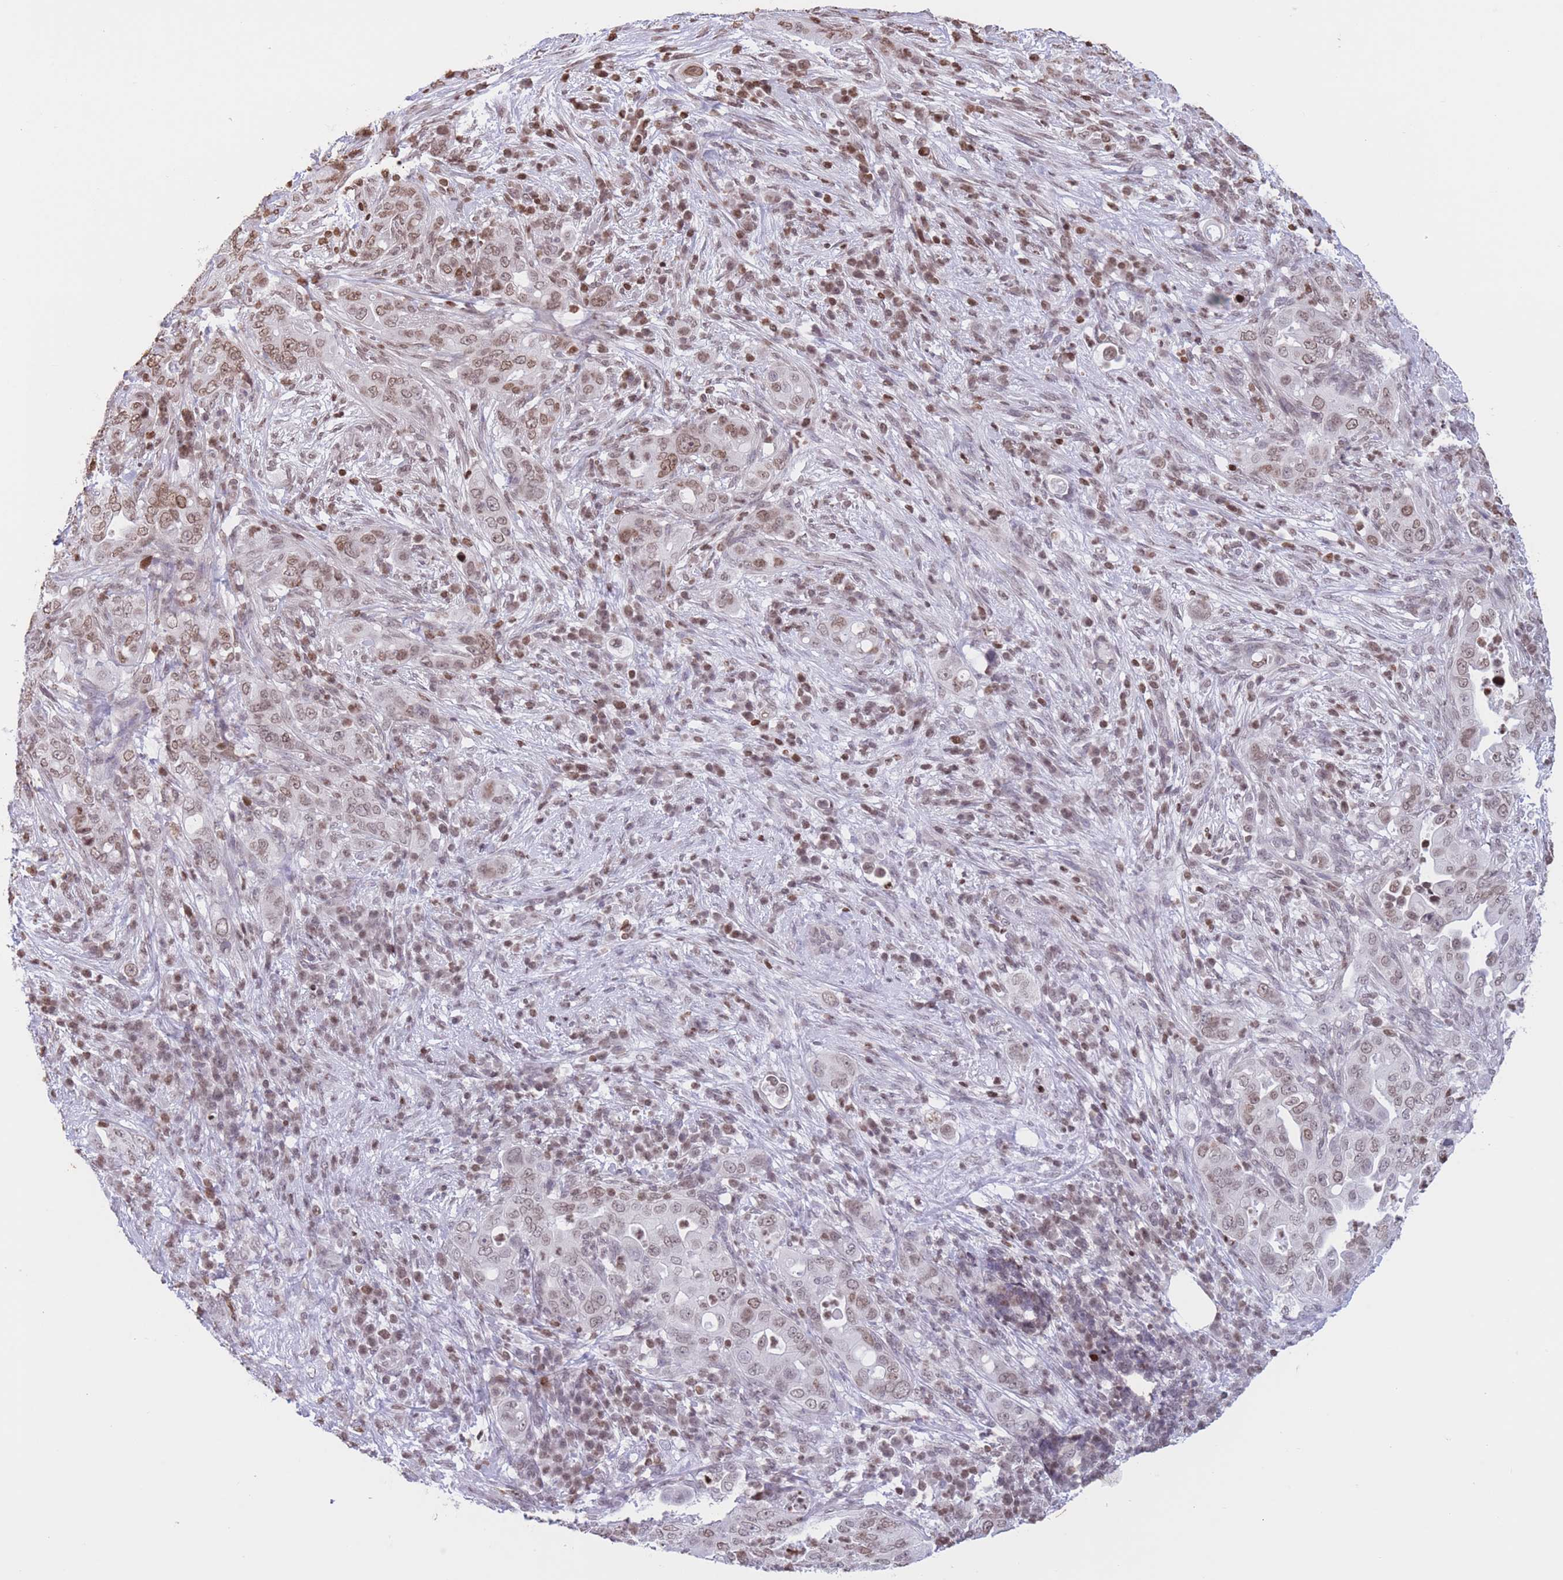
{"staining": {"intensity": "moderate", "quantity": ">75%", "location": "nuclear"}, "tissue": "pancreatic cancer", "cell_type": "Tumor cells", "image_type": "cancer", "snomed": [{"axis": "morphology", "description": "Adenocarcinoma, NOS"}, {"axis": "topography", "description": "Pancreas"}], "caption": "About >75% of tumor cells in human pancreatic adenocarcinoma reveal moderate nuclear protein positivity as visualized by brown immunohistochemical staining.", "gene": "H2BC11", "patient": {"sex": "female", "age": 63}}